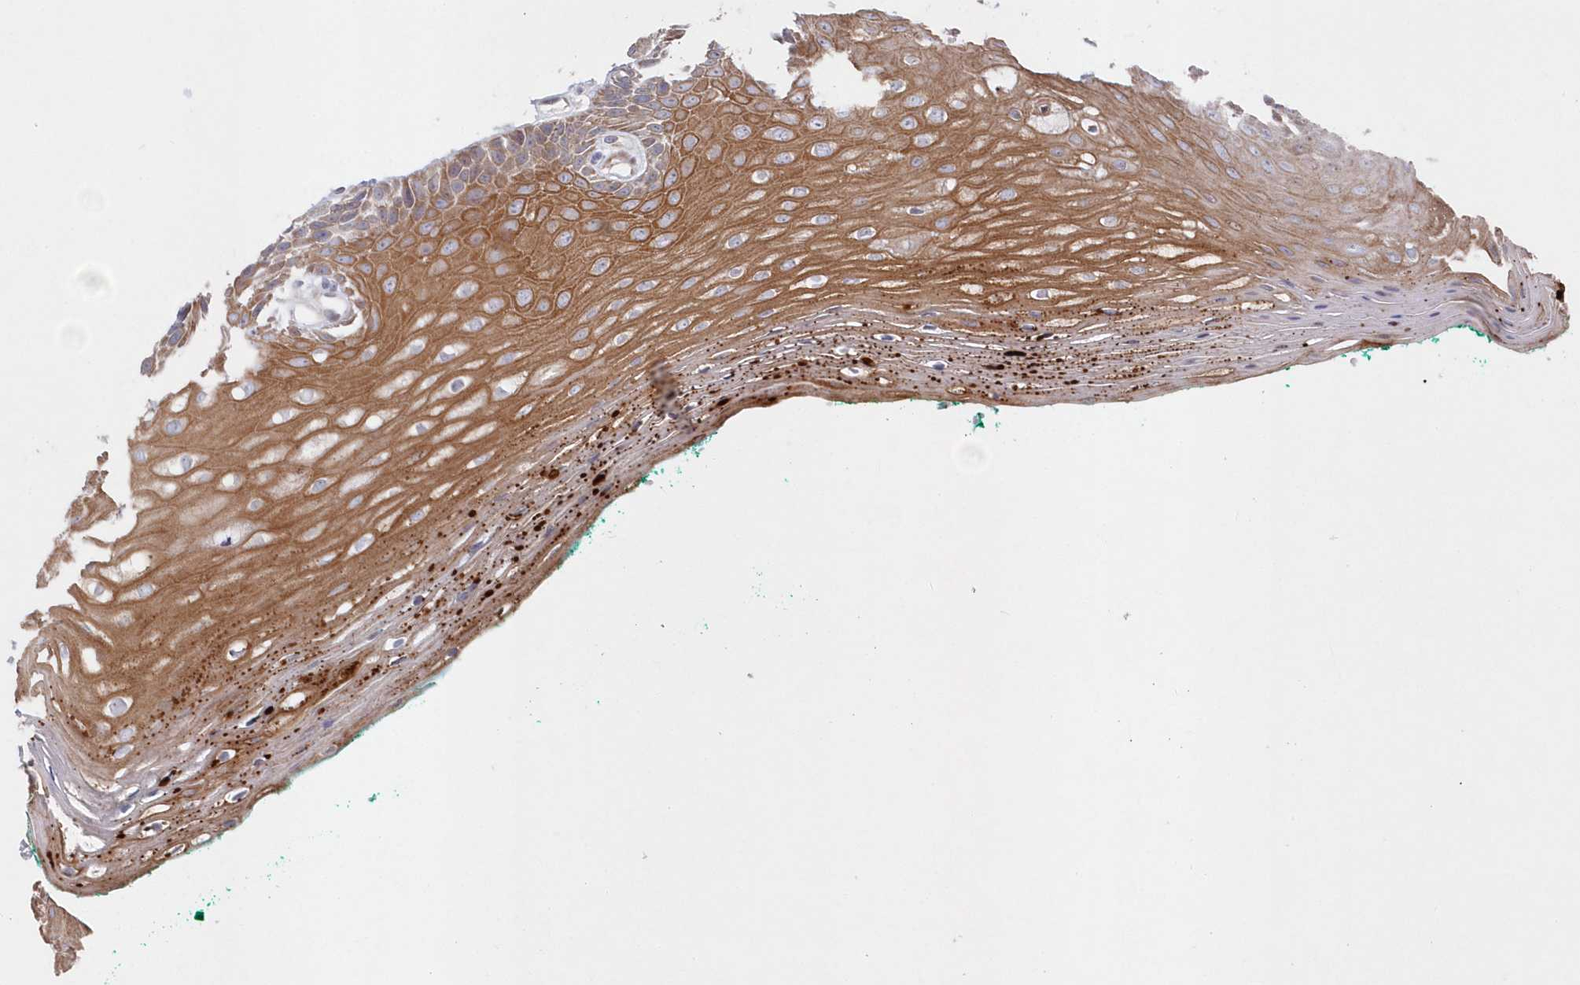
{"staining": {"intensity": "moderate", "quantity": ">75%", "location": "cytoplasmic/membranous"}, "tissue": "oral mucosa", "cell_type": "Squamous epithelial cells", "image_type": "normal", "snomed": [{"axis": "morphology", "description": "Normal tissue, NOS"}, {"axis": "topography", "description": "Skeletal muscle"}, {"axis": "topography", "description": "Oral tissue"}, {"axis": "topography", "description": "Peripheral nerve tissue"}], "caption": "The image displays a brown stain indicating the presence of a protein in the cytoplasmic/membranous of squamous epithelial cells in oral mucosa.", "gene": "KIAA1586", "patient": {"sex": "female", "age": 84}}